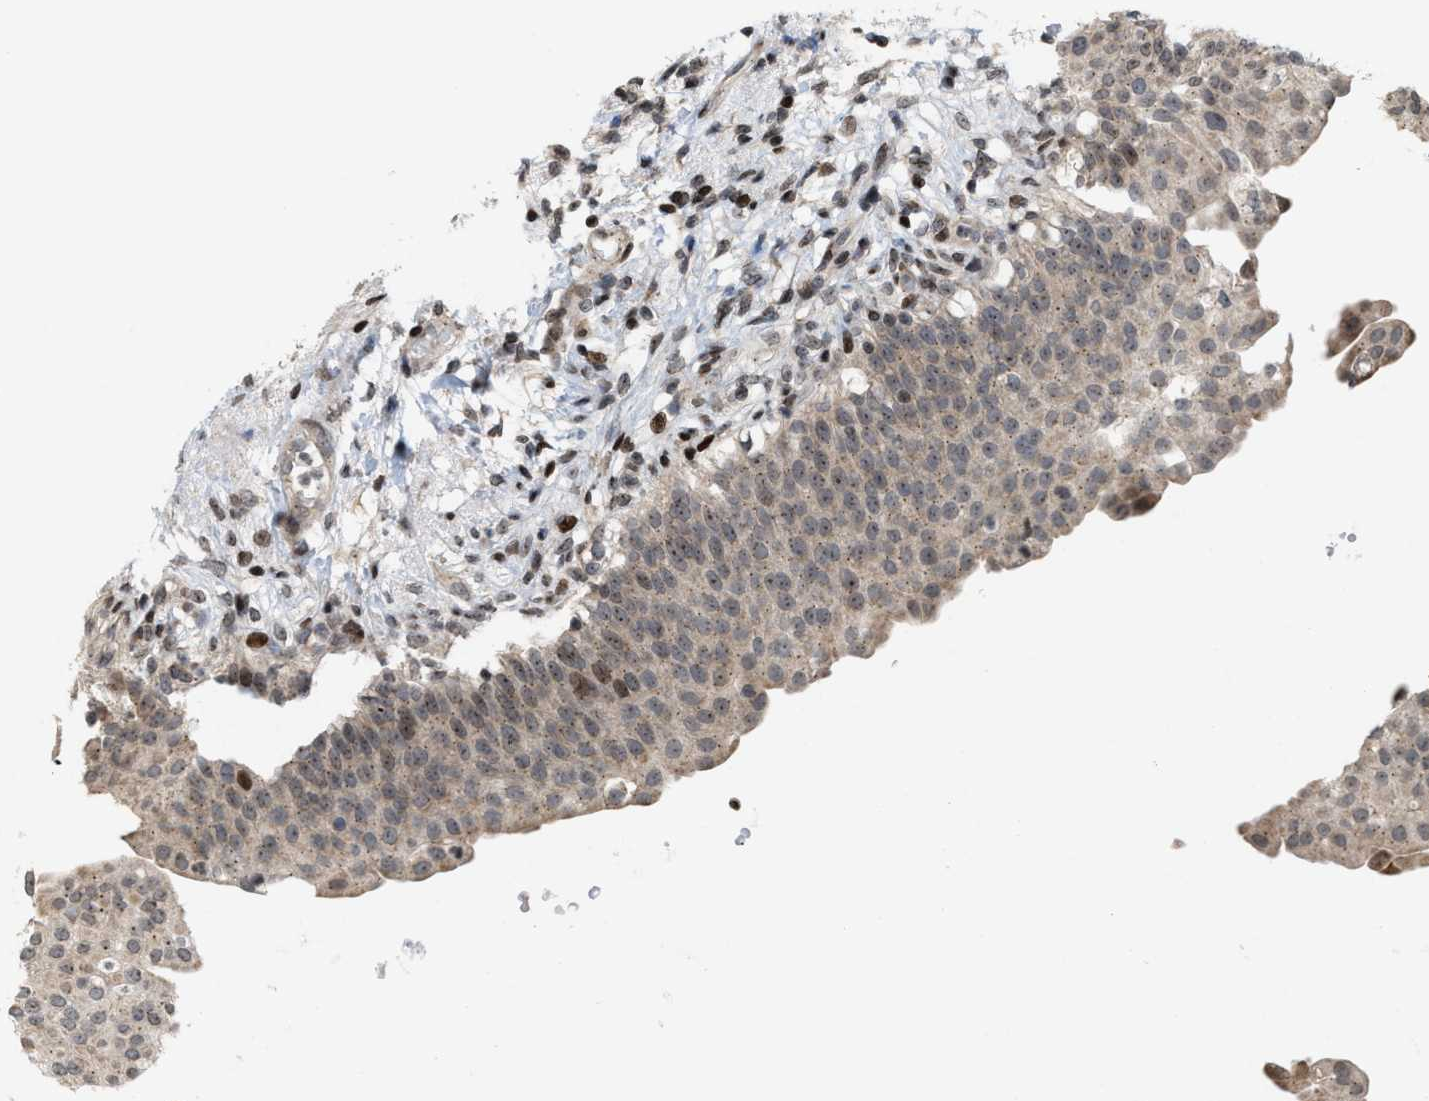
{"staining": {"intensity": "moderate", "quantity": ">75%", "location": "cytoplasmic/membranous,nuclear"}, "tissue": "urinary bladder", "cell_type": "Urothelial cells", "image_type": "normal", "snomed": [{"axis": "morphology", "description": "Normal tissue, NOS"}, {"axis": "topography", "description": "Urinary bladder"}], "caption": "Immunohistochemical staining of unremarkable human urinary bladder shows medium levels of moderate cytoplasmic/membranous,nuclear positivity in about >75% of urothelial cells.", "gene": "PDZD2", "patient": {"sex": "female", "age": 60}}